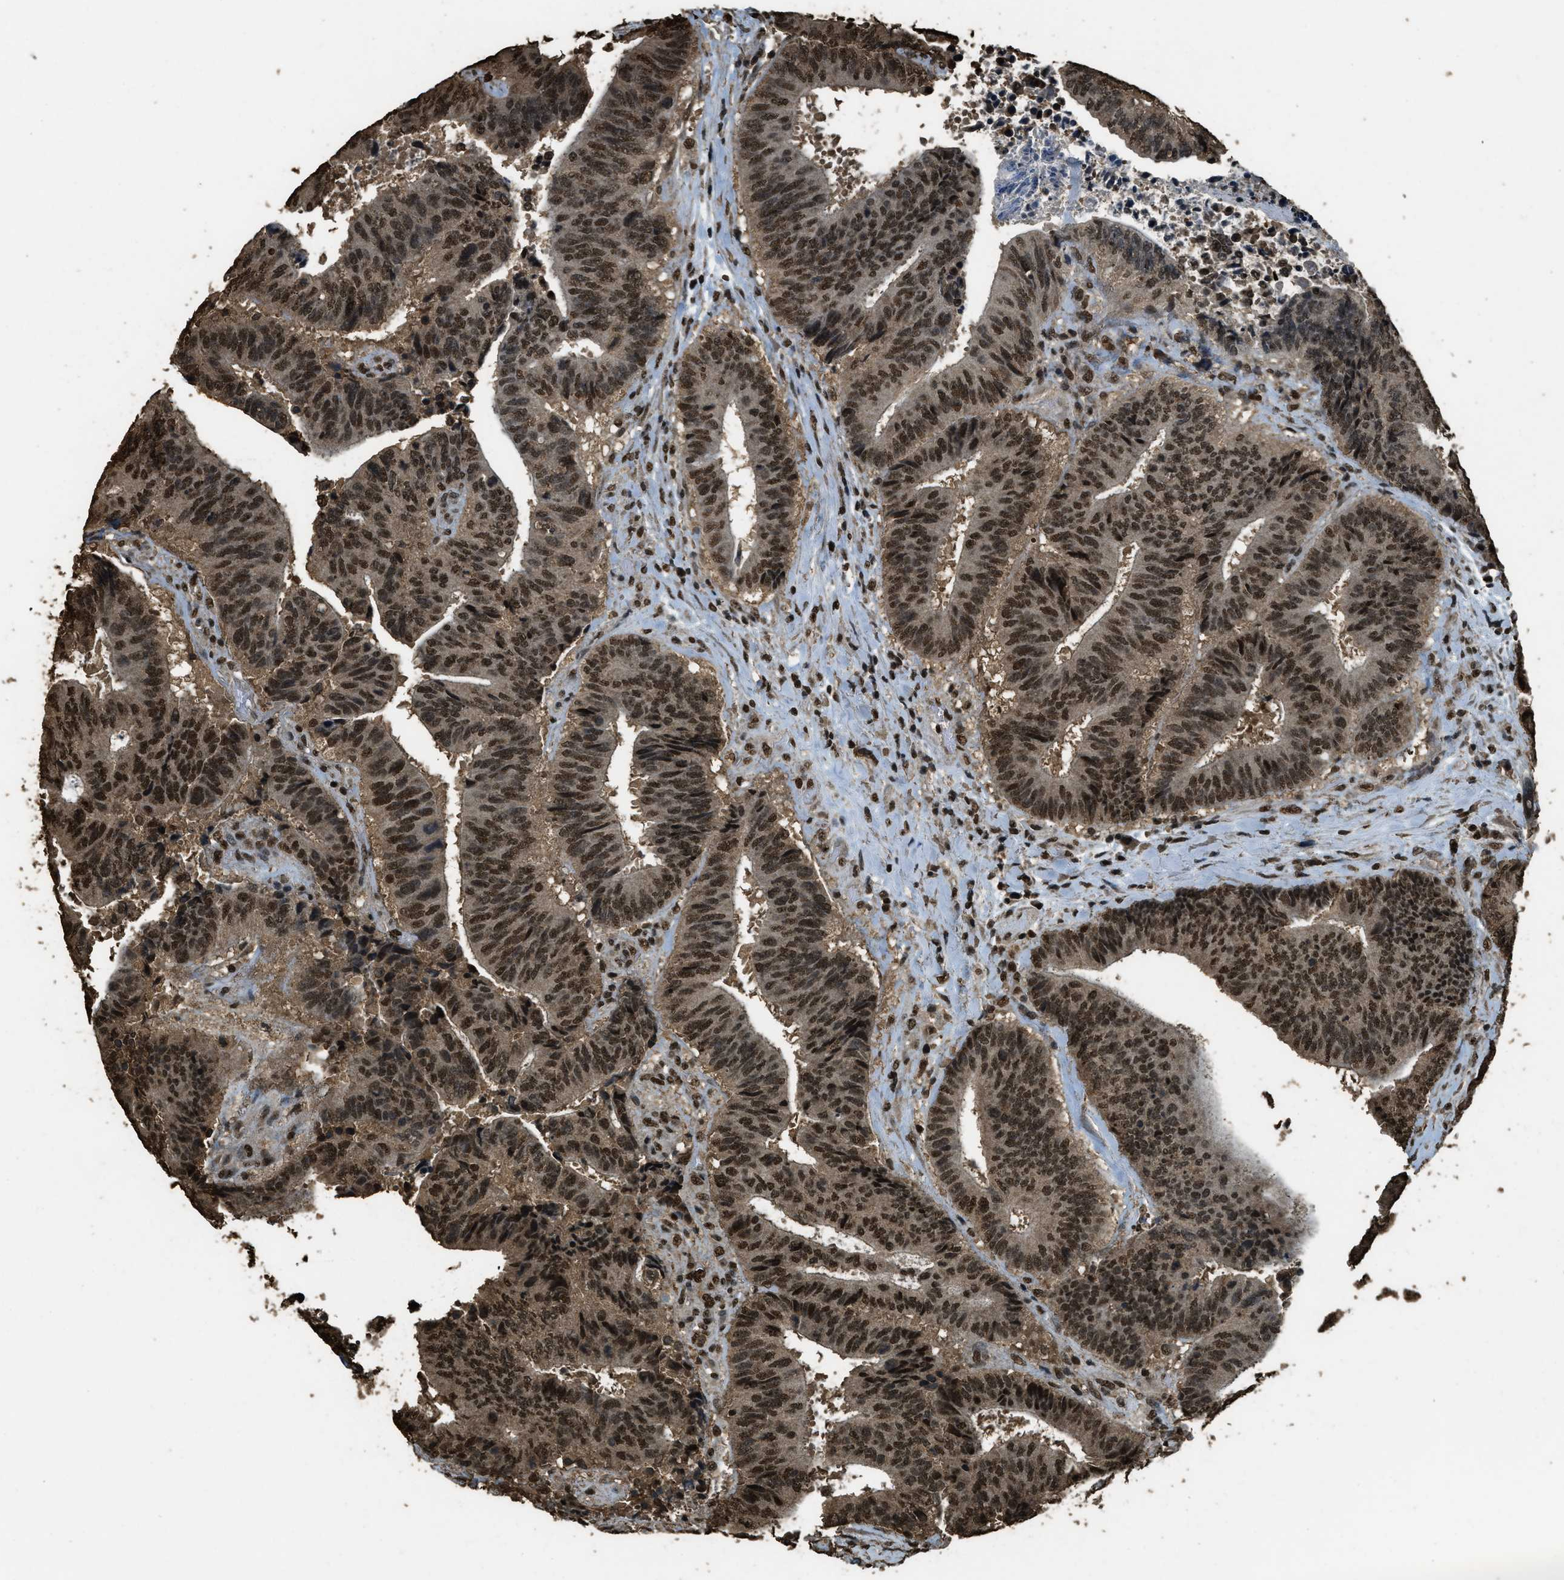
{"staining": {"intensity": "strong", "quantity": ">75%", "location": "nuclear"}, "tissue": "colorectal cancer", "cell_type": "Tumor cells", "image_type": "cancer", "snomed": [{"axis": "morphology", "description": "Adenocarcinoma, NOS"}, {"axis": "topography", "description": "Rectum"}], "caption": "Protein staining reveals strong nuclear staining in about >75% of tumor cells in colorectal adenocarcinoma.", "gene": "MYB", "patient": {"sex": "male", "age": 72}}